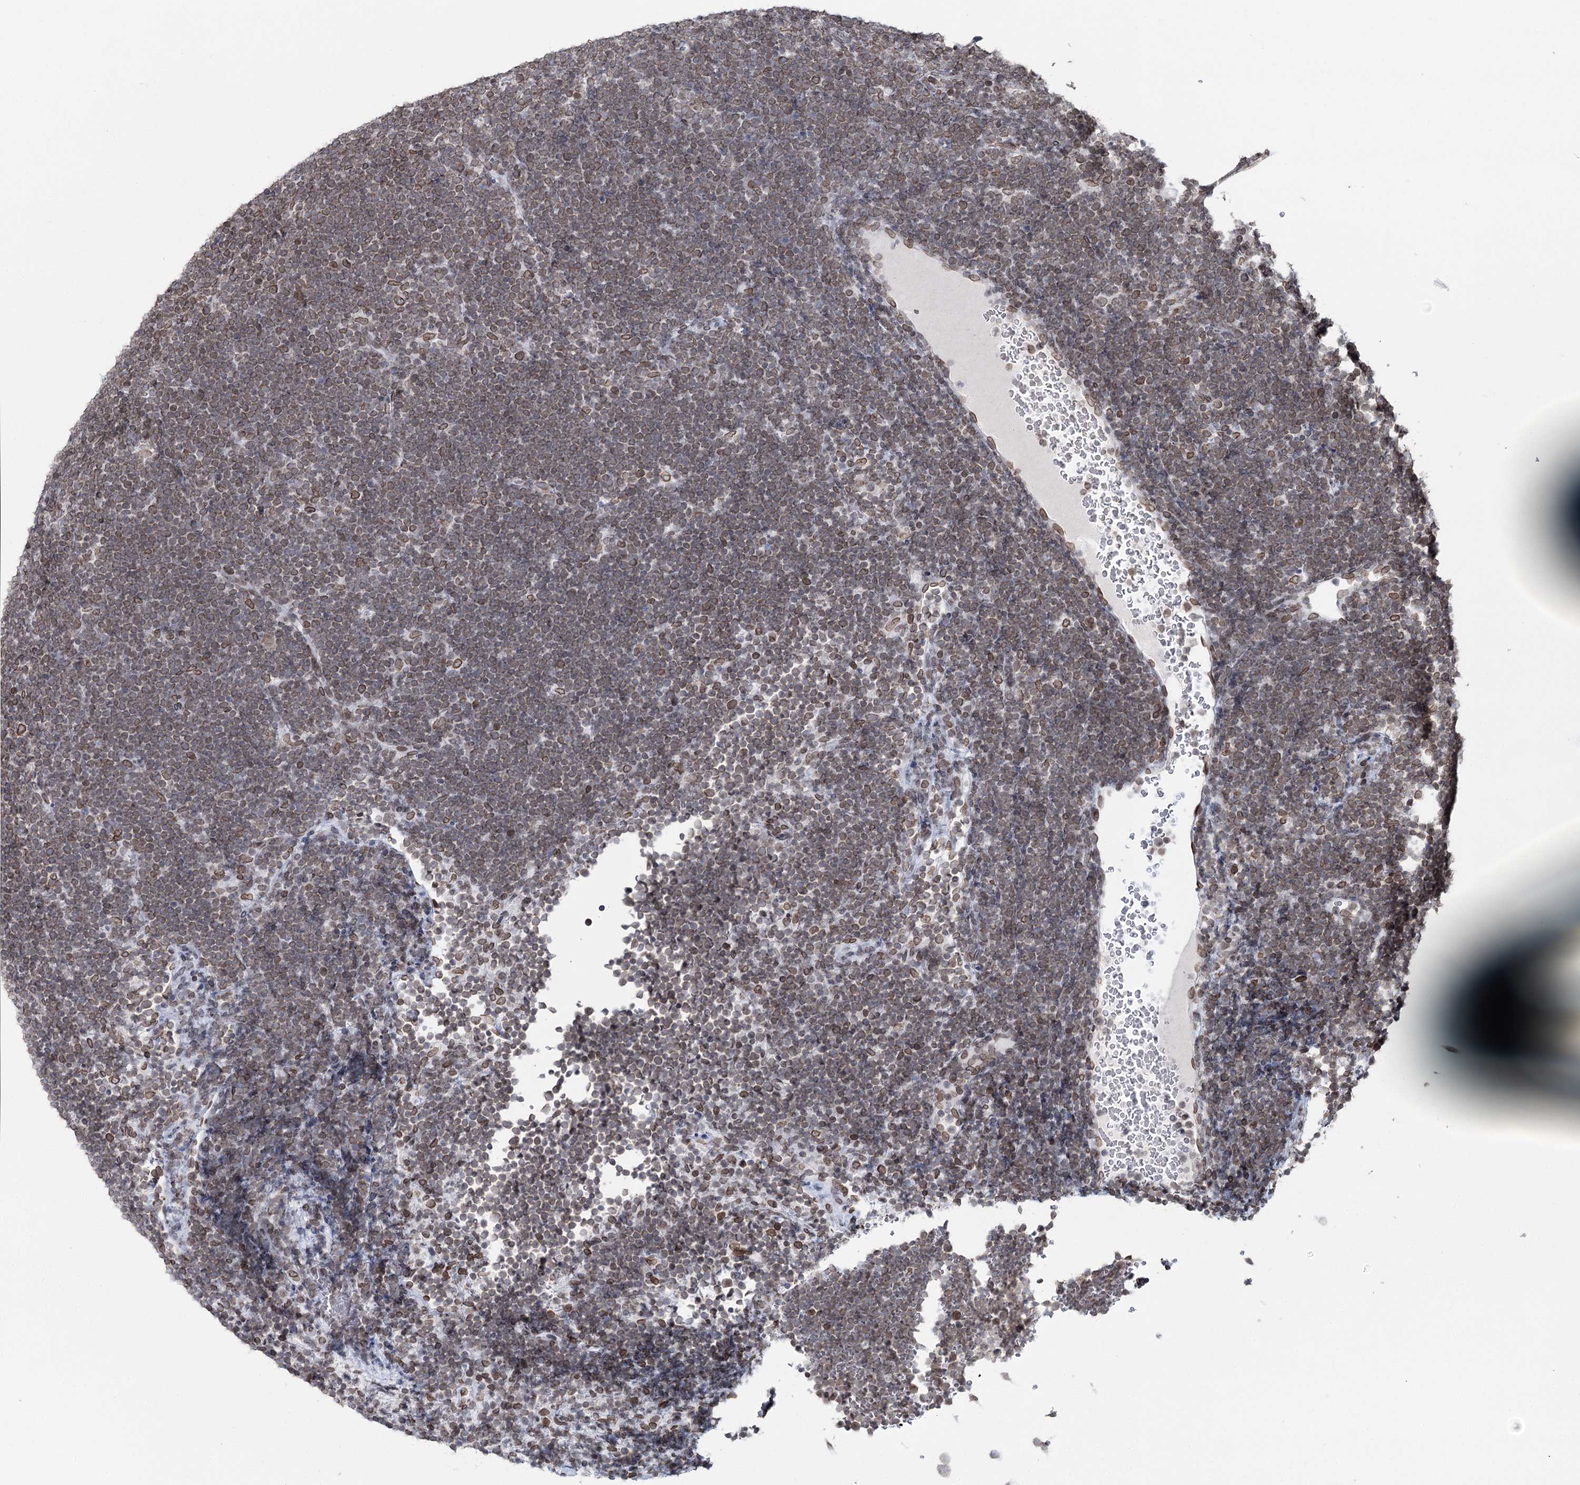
{"staining": {"intensity": "weak", "quantity": ">75%", "location": "cytoplasmic/membranous,nuclear"}, "tissue": "lymphoma", "cell_type": "Tumor cells", "image_type": "cancer", "snomed": [{"axis": "morphology", "description": "Malignant lymphoma, non-Hodgkin's type, High grade"}, {"axis": "topography", "description": "Lymph node"}], "caption": "Immunohistochemistry (IHC) image of malignant lymphoma, non-Hodgkin's type (high-grade) stained for a protein (brown), which shows low levels of weak cytoplasmic/membranous and nuclear positivity in approximately >75% of tumor cells.", "gene": "KIAA0930", "patient": {"sex": "male", "age": 13}}